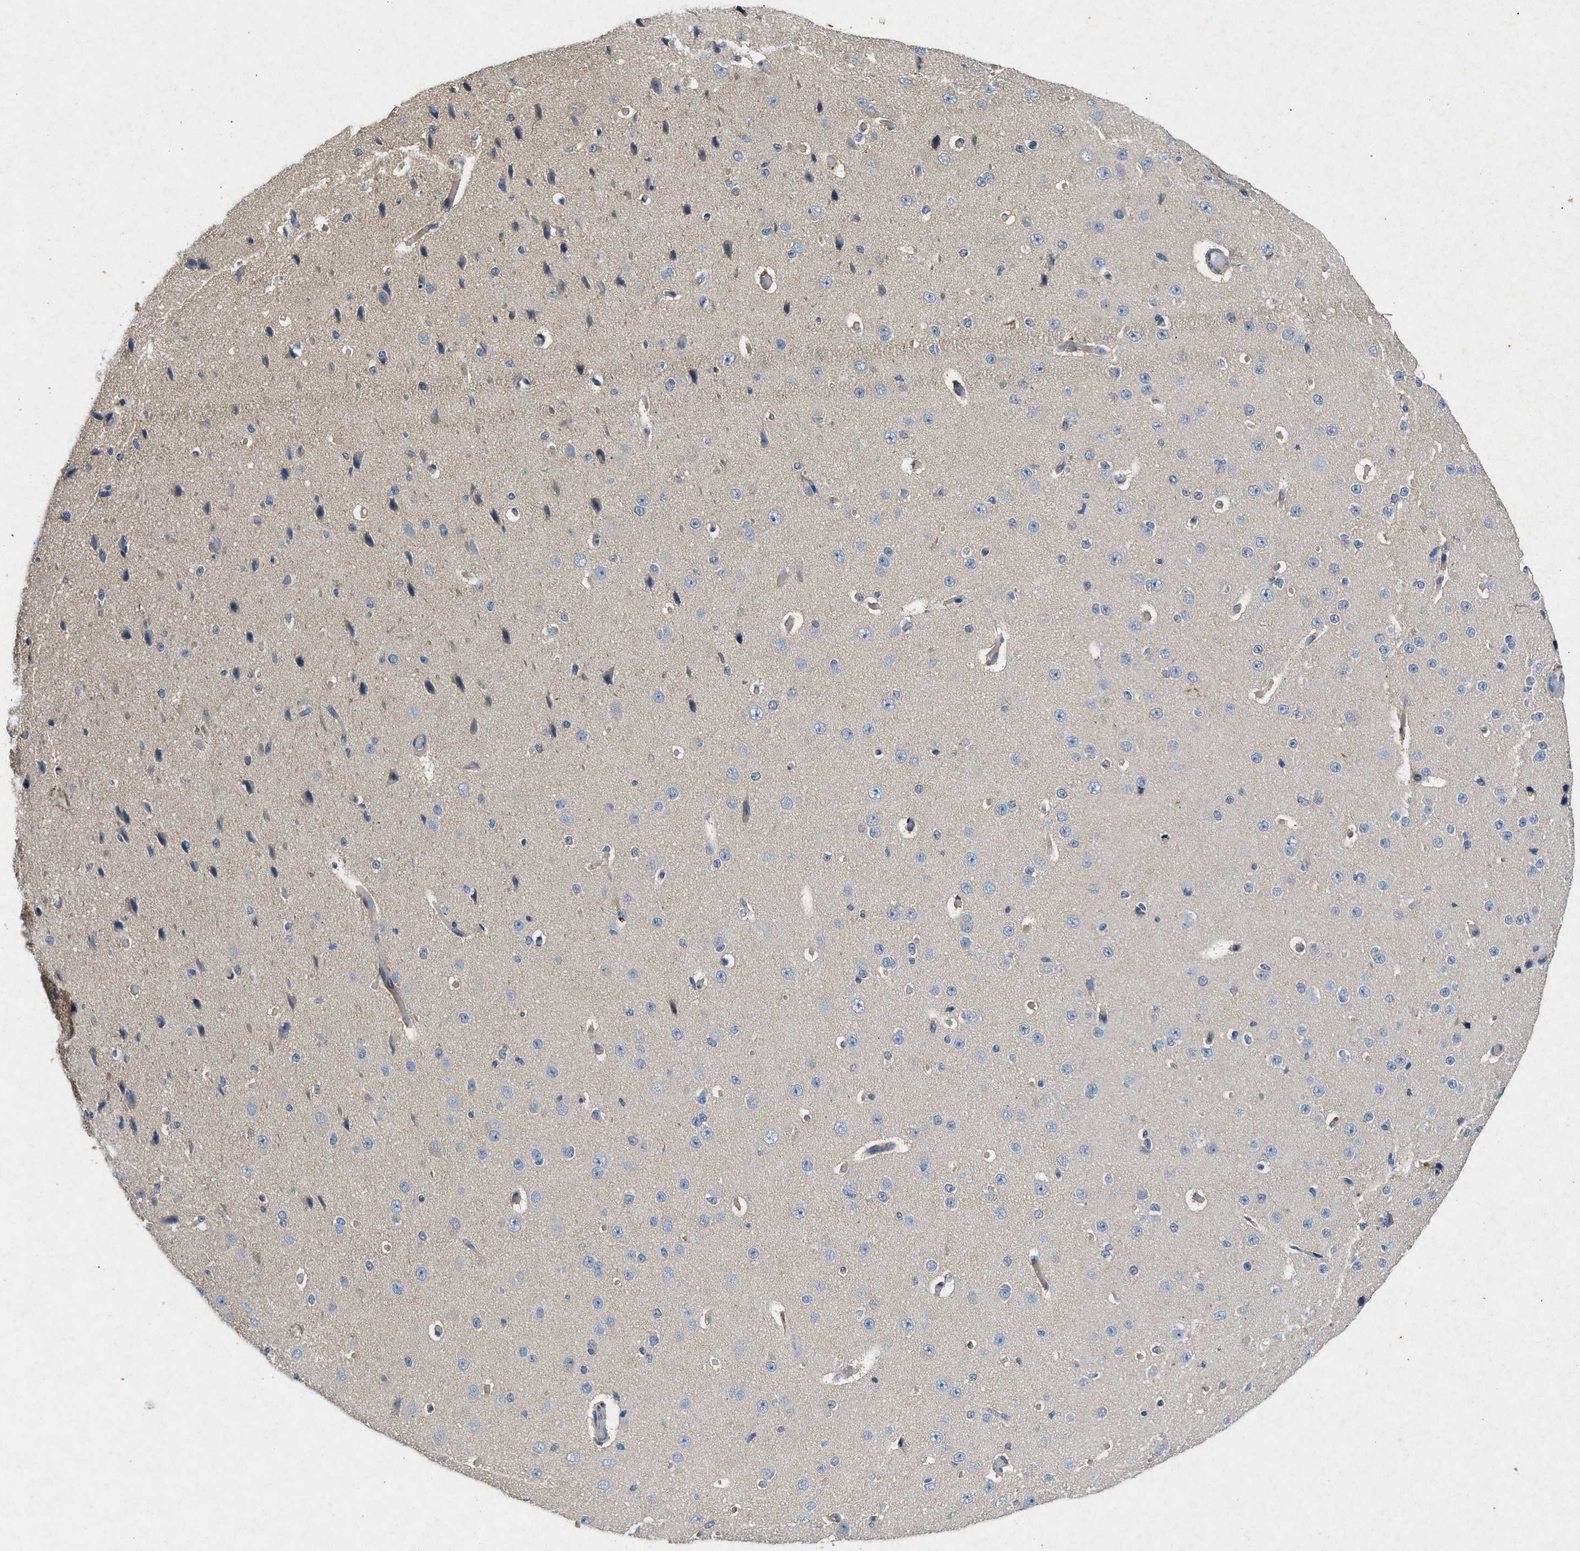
{"staining": {"intensity": "weak", "quantity": "25%-75%", "location": "cytoplasmic/membranous"}, "tissue": "cerebral cortex", "cell_type": "Endothelial cells", "image_type": "normal", "snomed": [{"axis": "morphology", "description": "Normal tissue, NOS"}, {"axis": "morphology", "description": "Developmental malformation"}, {"axis": "topography", "description": "Cerebral cortex"}], "caption": "IHC of normal human cerebral cortex demonstrates low levels of weak cytoplasmic/membranous staining in about 25%-75% of endothelial cells.", "gene": "CDK15", "patient": {"sex": "female", "age": 30}}